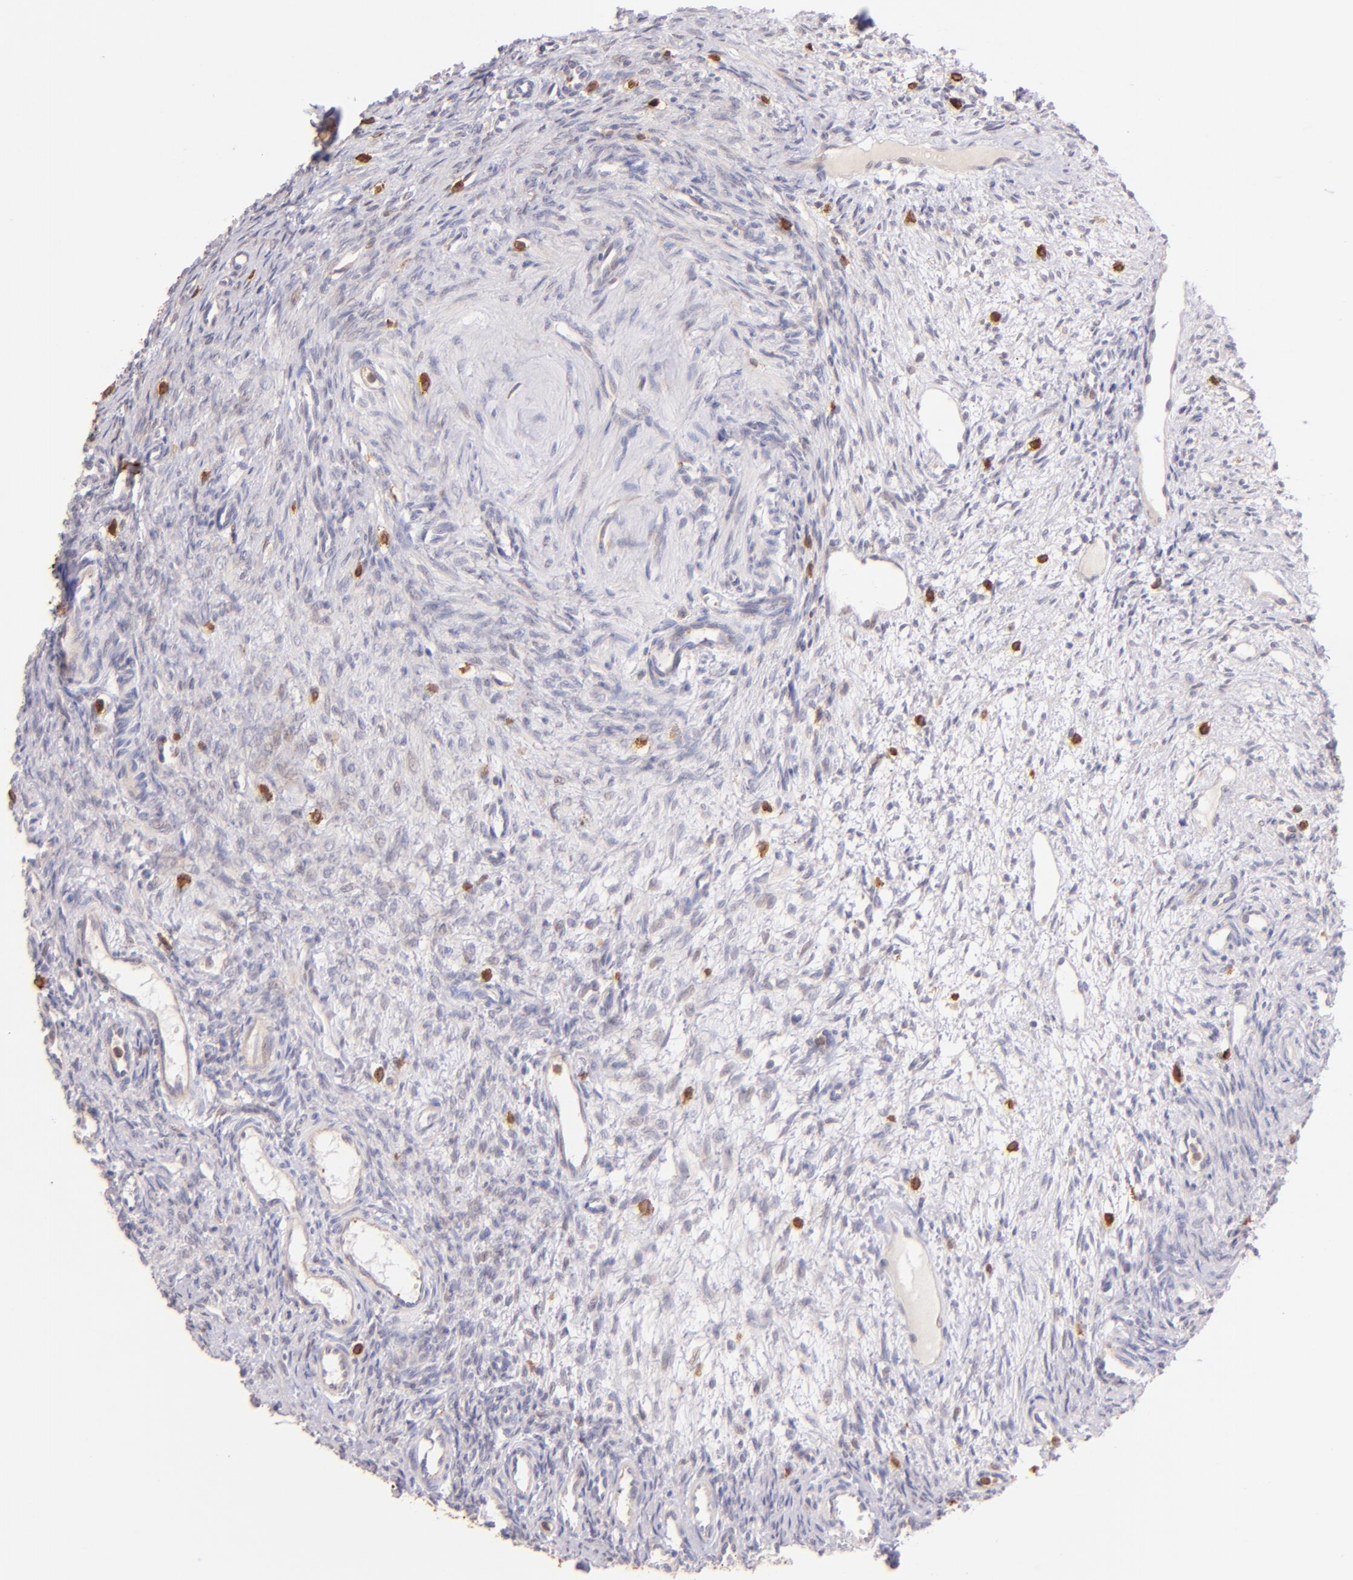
{"staining": {"intensity": "negative", "quantity": "none", "location": "none"}, "tissue": "ovary", "cell_type": "Ovarian stroma cells", "image_type": "normal", "snomed": [{"axis": "morphology", "description": "Normal tissue, NOS"}, {"axis": "topography", "description": "Ovary"}], "caption": "Ovarian stroma cells show no significant protein expression in unremarkable ovary.", "gene": "BTK", "patient": {"sex": "female", "age": 33}}